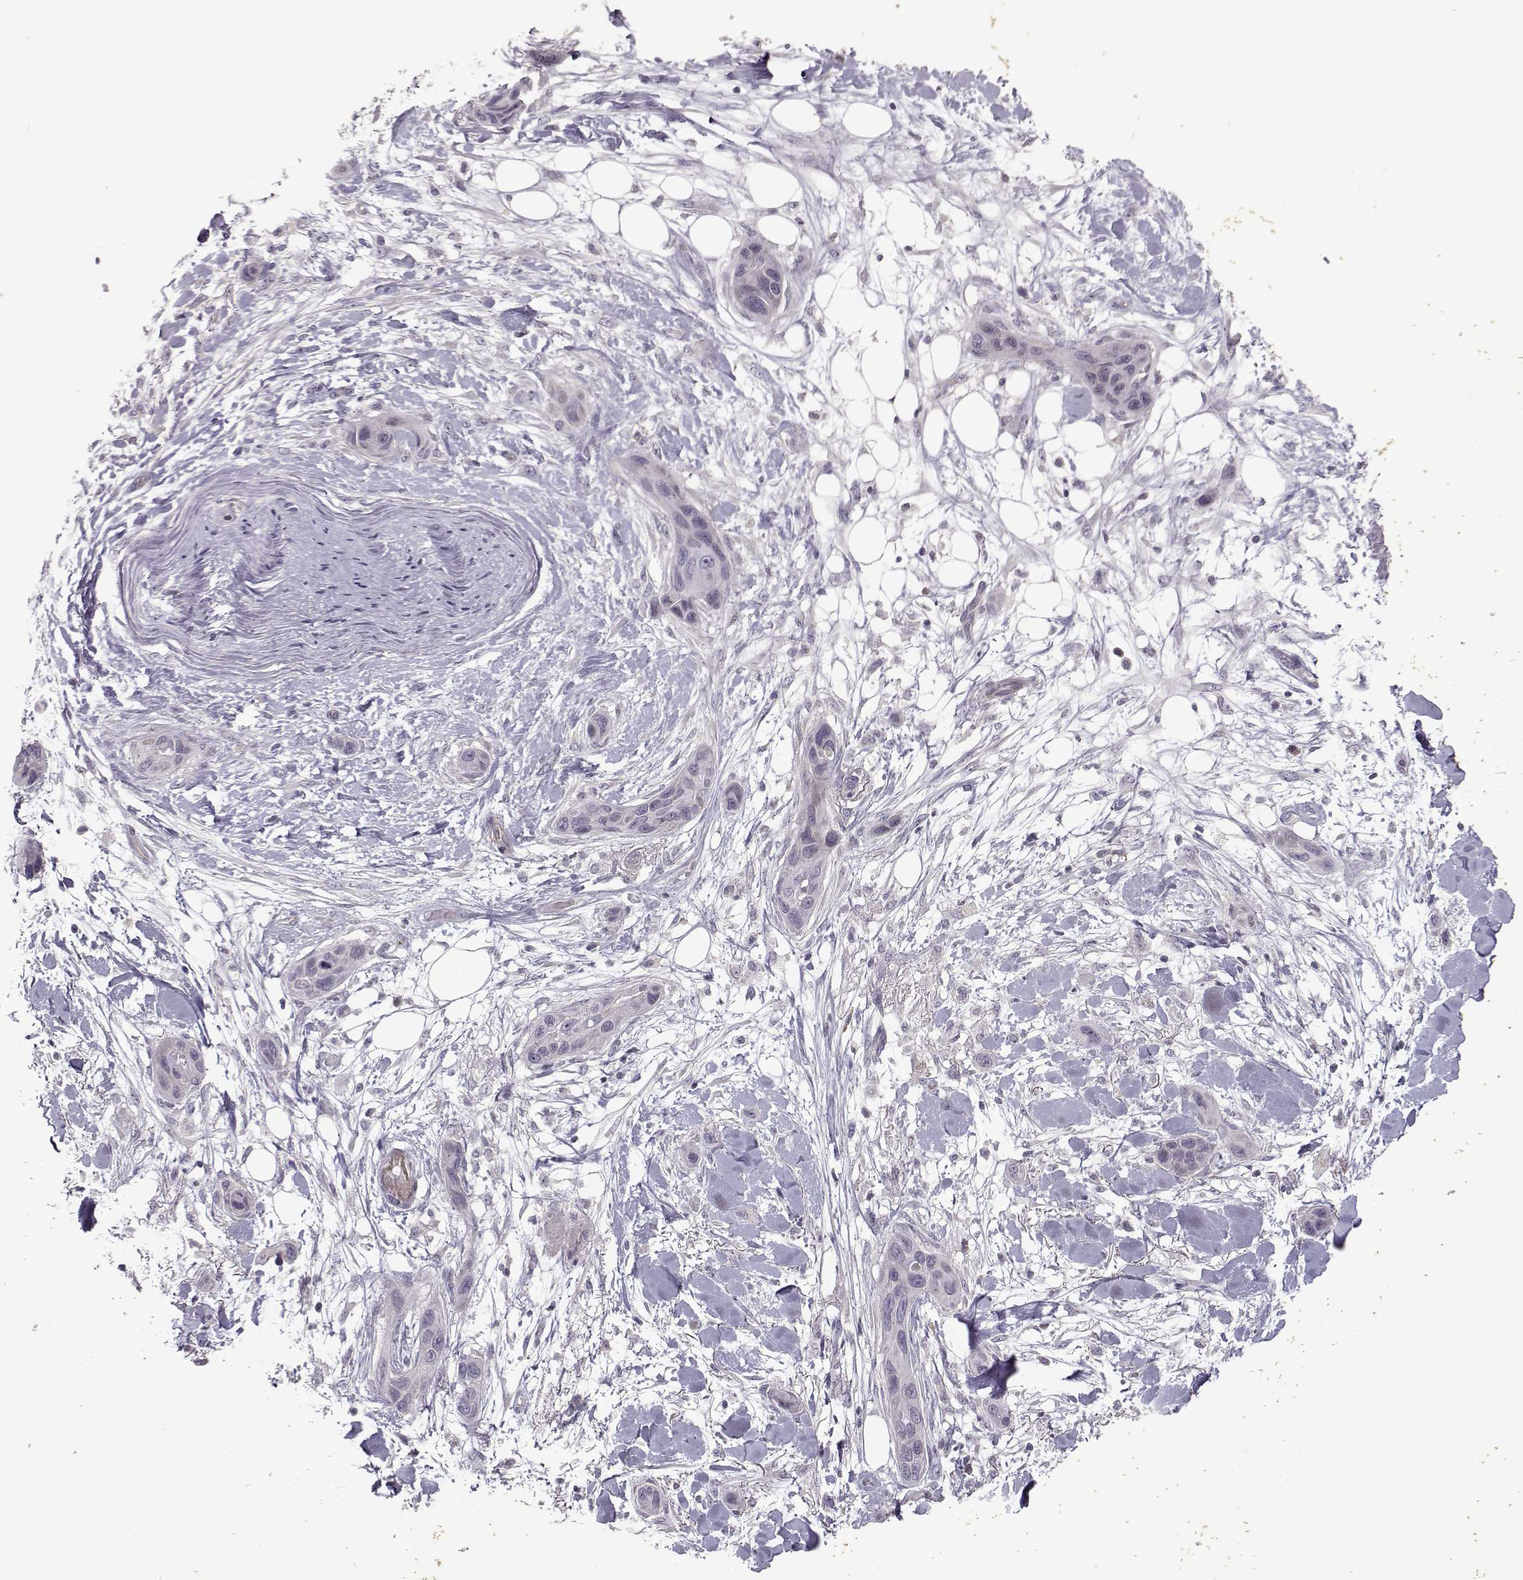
{"staining": {"intensity": "negative", "quantity": "none", "location": "none"}, "tissue": "skin cancer", "cell_type": "Tumor cells", "image_type": "cancer", "snomed": [{"axis": "morphology", "description": "Squamous cell carcinoma, NOS"}, {"axis": "topography", "description": "Skin"}], "caption": "High magnification brightfield microscopy of squamous cell carcinoma (skin) stained with DAB (brown) and counterstained with hematoxylin (blue): tumor cells show no significant expression. (Stains: DAB (3,3'-diaminobenzidine) immunohistochemistry with hematoxylin counter stain, Microscopy: brightfield microscopy at high magnification).", "gene": "OPRD1", "patient": {"sex": "male", "age": 79}}